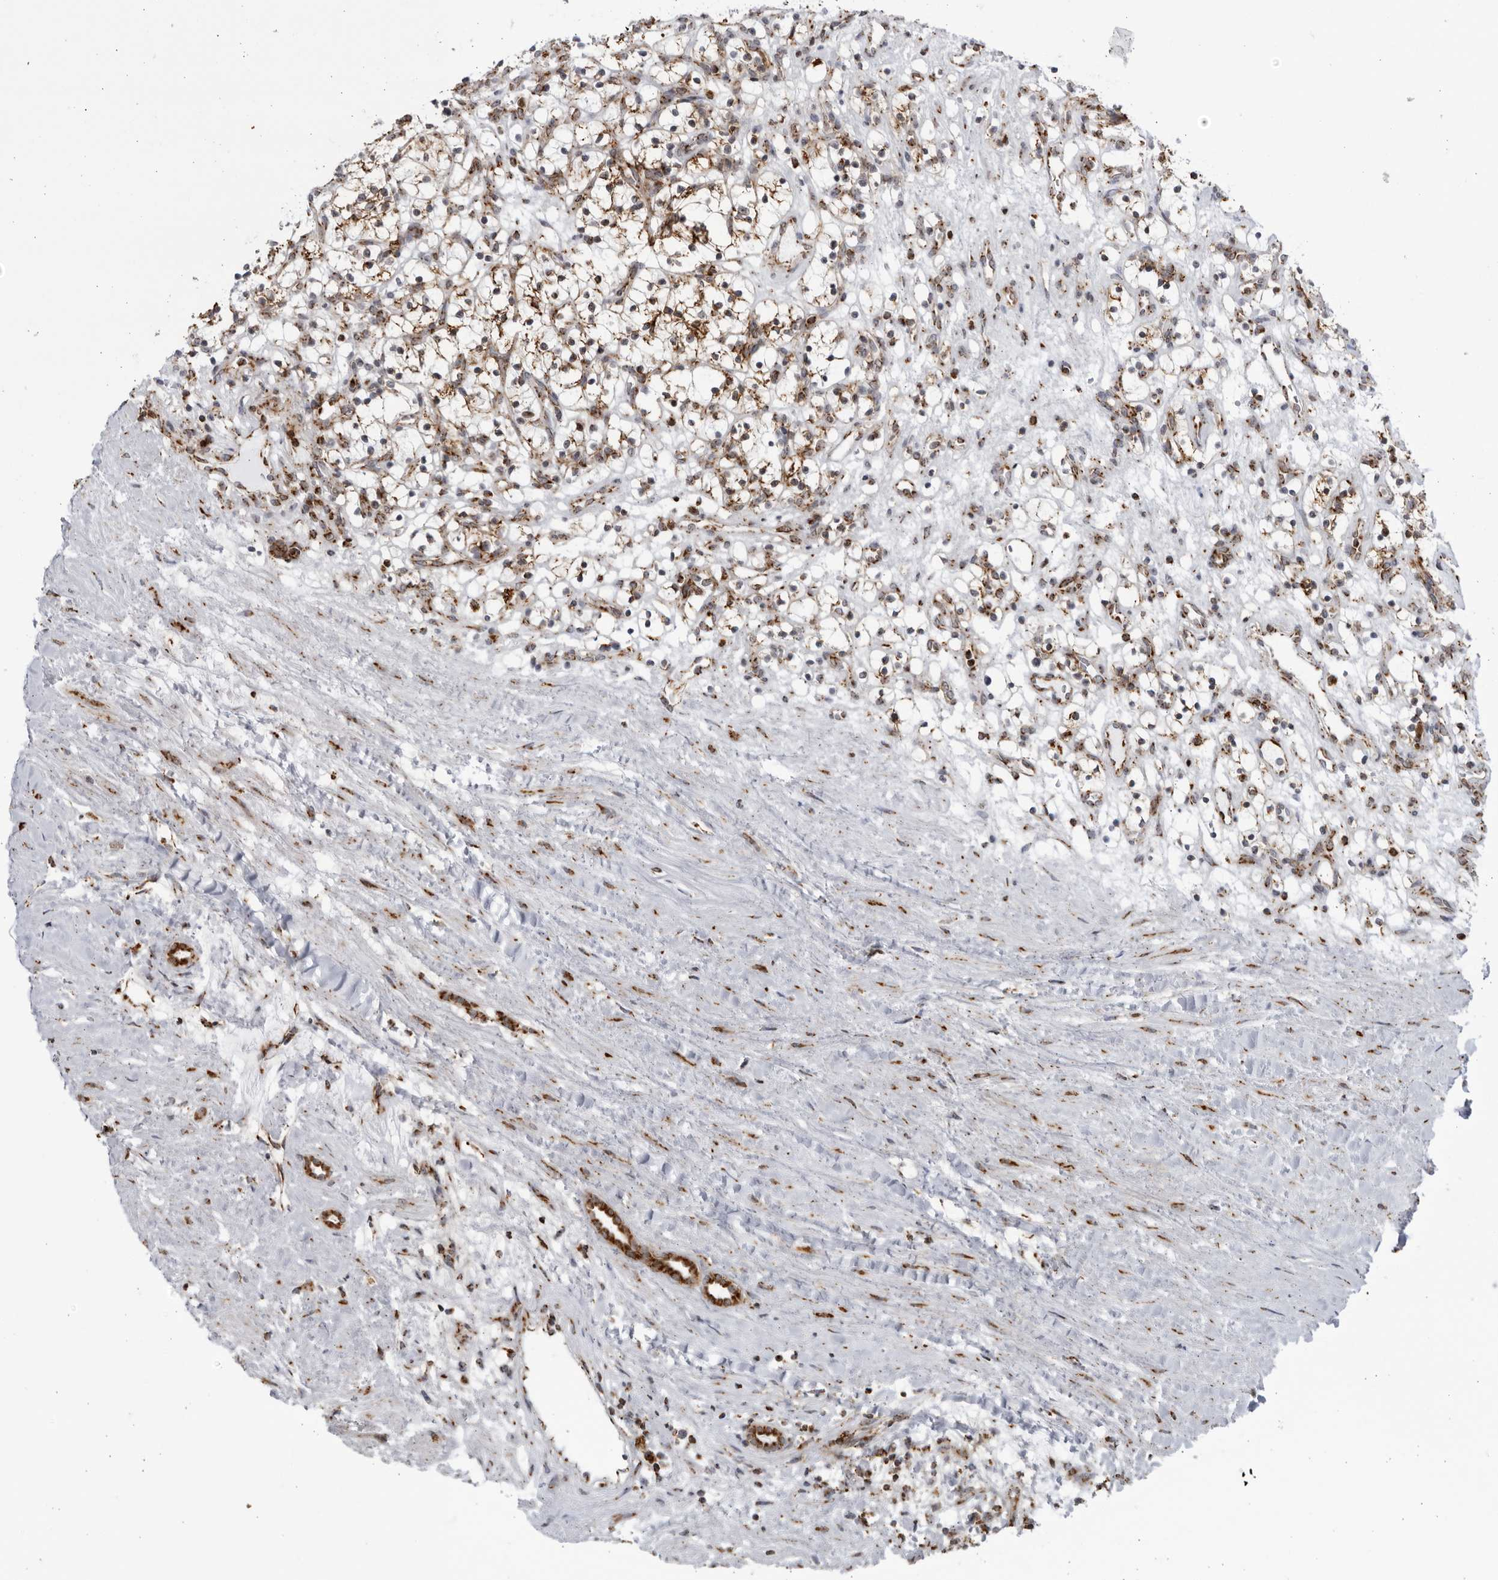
{"staining": {"intensity": "moderate", "quantity": ">75%", "location": "cytoplasmic/membranous"}, "tissue": "renal cancer", "cell_type": "Tumor cells", "image_type": "cancer", "snomed": [{"axis": "morphology", "description": "Adenocarcinoma, NOS"}, {"axis": "topography", "description": "Kidney"}], "caption": "Protein expression analysis of renal adenocarcinoma shows moderate cytoplasmic/membranous positivity in approximately >75% of tumor cells. (brown staining indicates protein expression, while blue staining denotes nuclei).", "gene": "RBM34", "patient": {"sex": "female", "age": 57}}